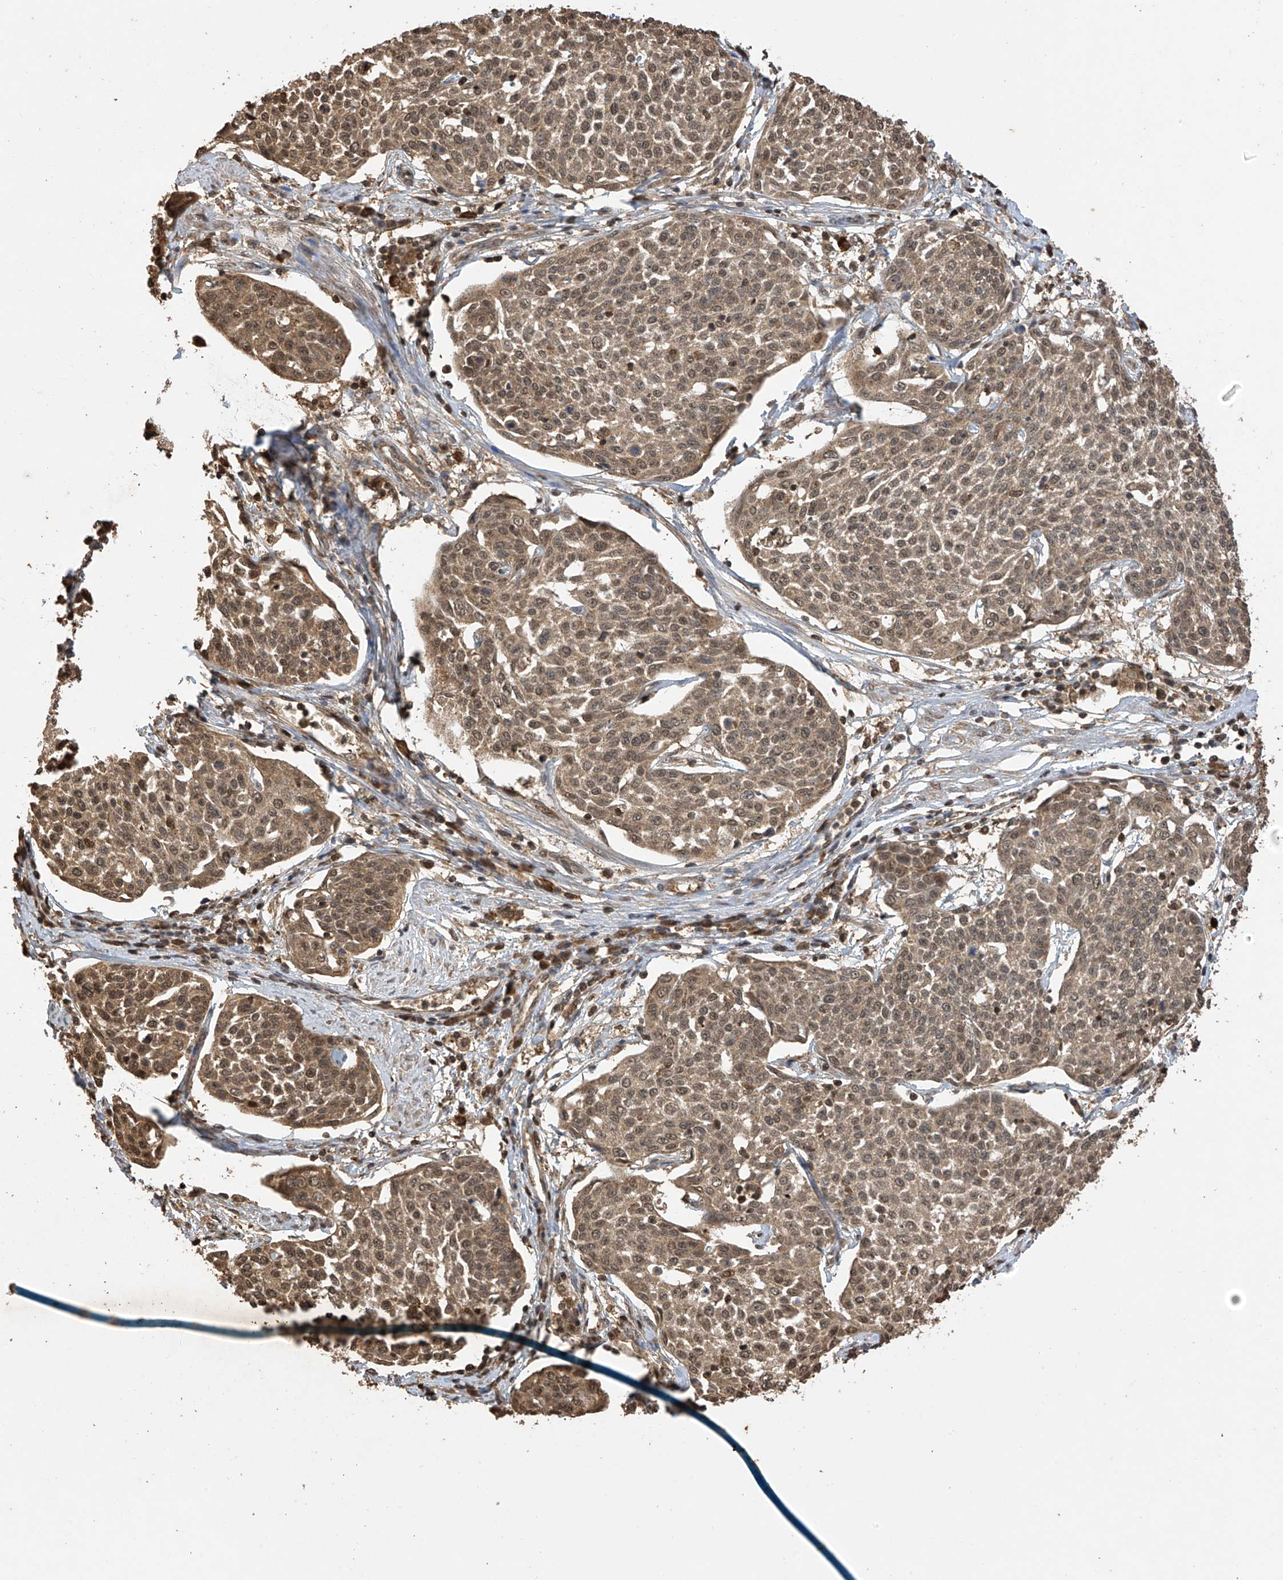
{"staining": {"intensity": "moderate", "quantity": ">75%", "location": "cytoplasmic/membranous,nuclear"}, "tissue": "cervical cancer", "cell_type": "Tumor cells", "image_type": "cancer", "snomed": [{"axis": "morphology", "description": "Squamous cell carcinoma, NOS"}, {"axis": "topography", "description": "Cervix"}], "caption": "Moderate cytoplasmic/membranous and nuclear protein staining is present in about >75% of tumor cells in cervical cancer.", "gene": "PNPT1", "patient": {"sex": "female", "age": 34}}